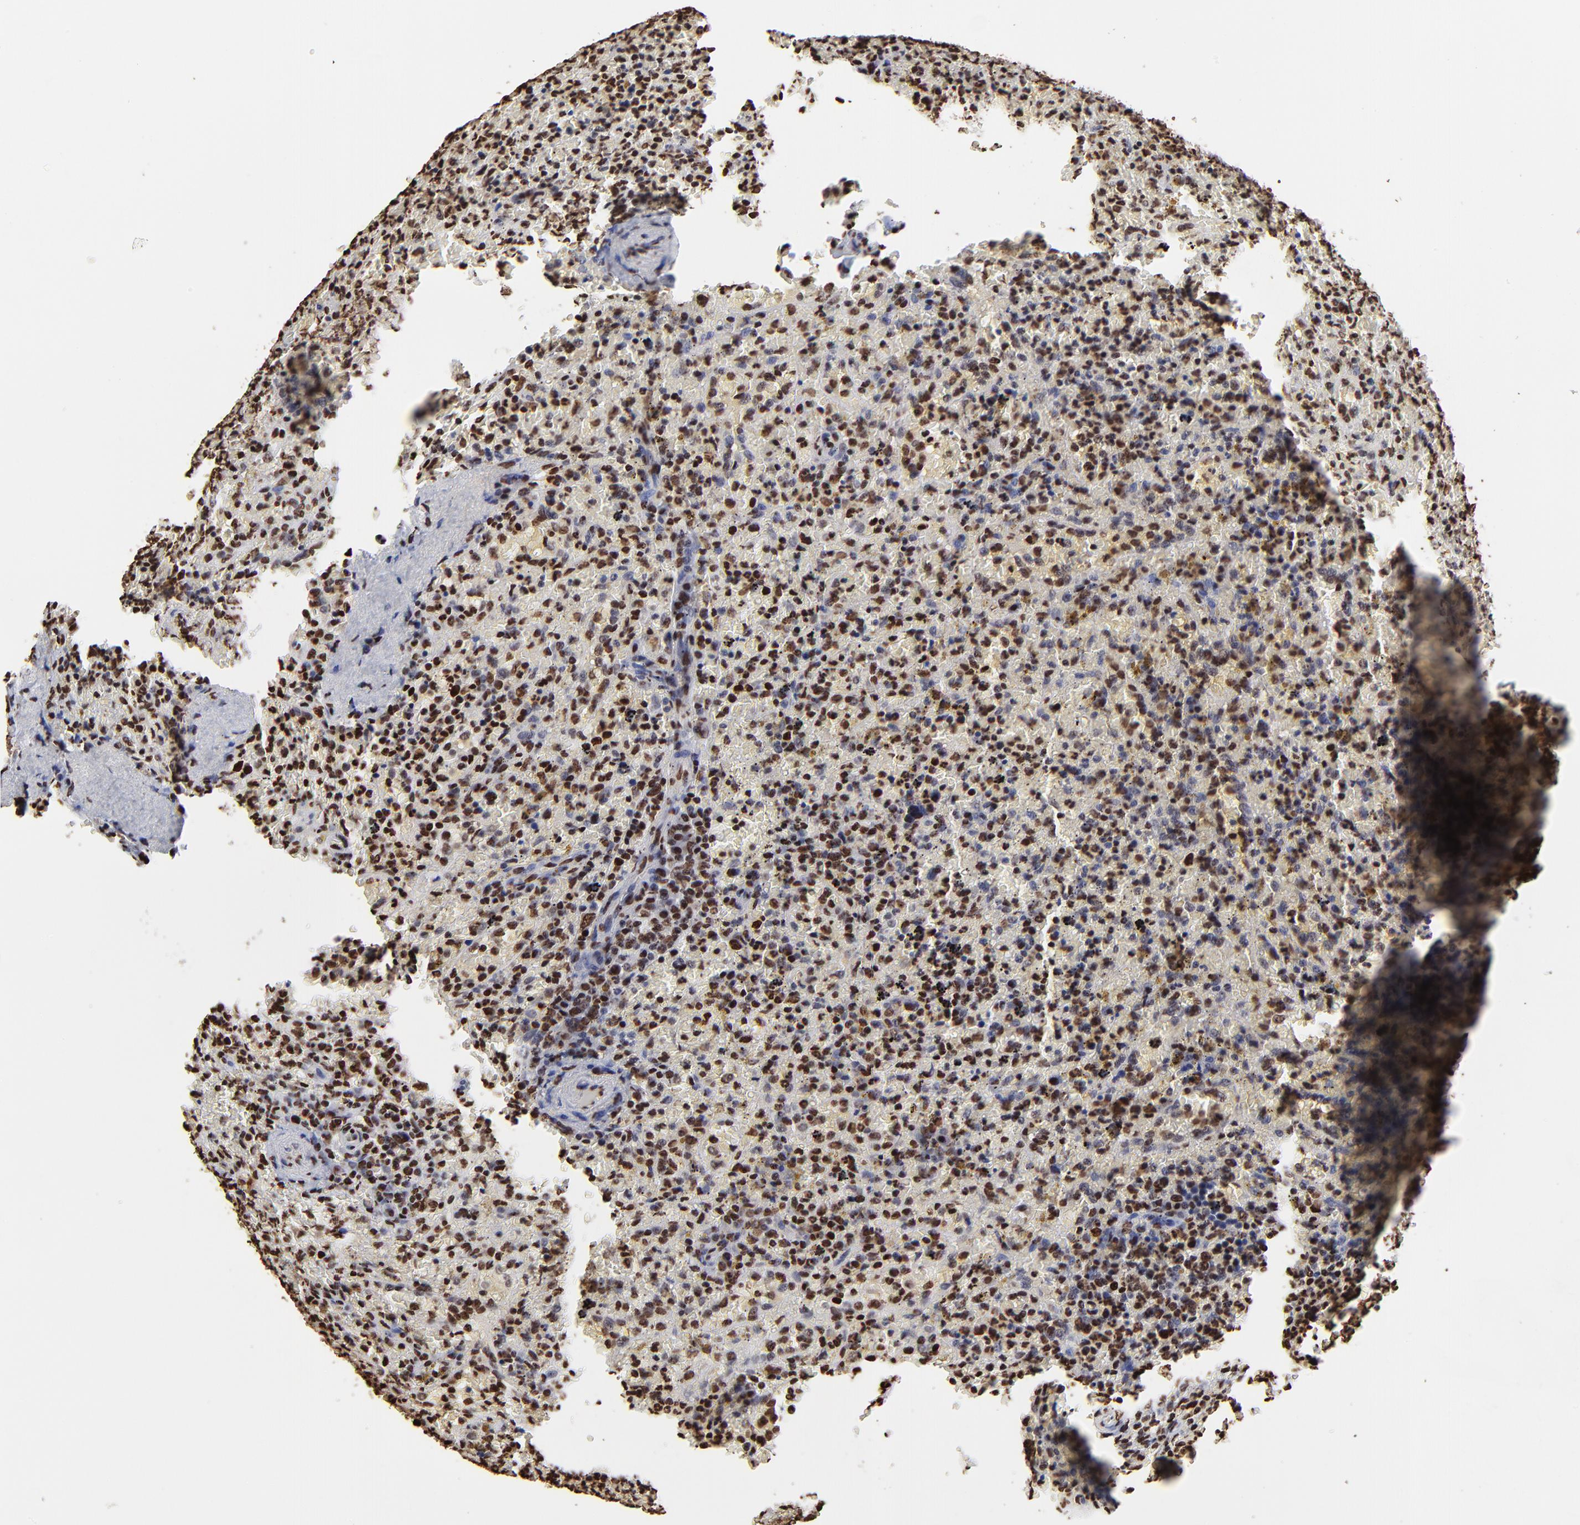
{"staining": {"intensity": "strong", "quantity": "25%-75%", "location": "nuclear"}, "tissue": "lymphoma", "cell_type": "Tumor cells", "image_type": "cancer", "snomed": [{"axis": "morphology", "description": "Malignant lymphoma, non-Hodgkin's type, High grade"}, {"axis": "topography", "description": "Spleen"}, {"axis": "topography", "description": "Lymph node"}], "caption": "A brown stain labels strong nuclear expression of a protein in malignant lymphoma, non-Hodgkin's type (high-grade) tumor cells.", "gene": "ZNF544", "patient": {"sex": "female", "age": 70}}